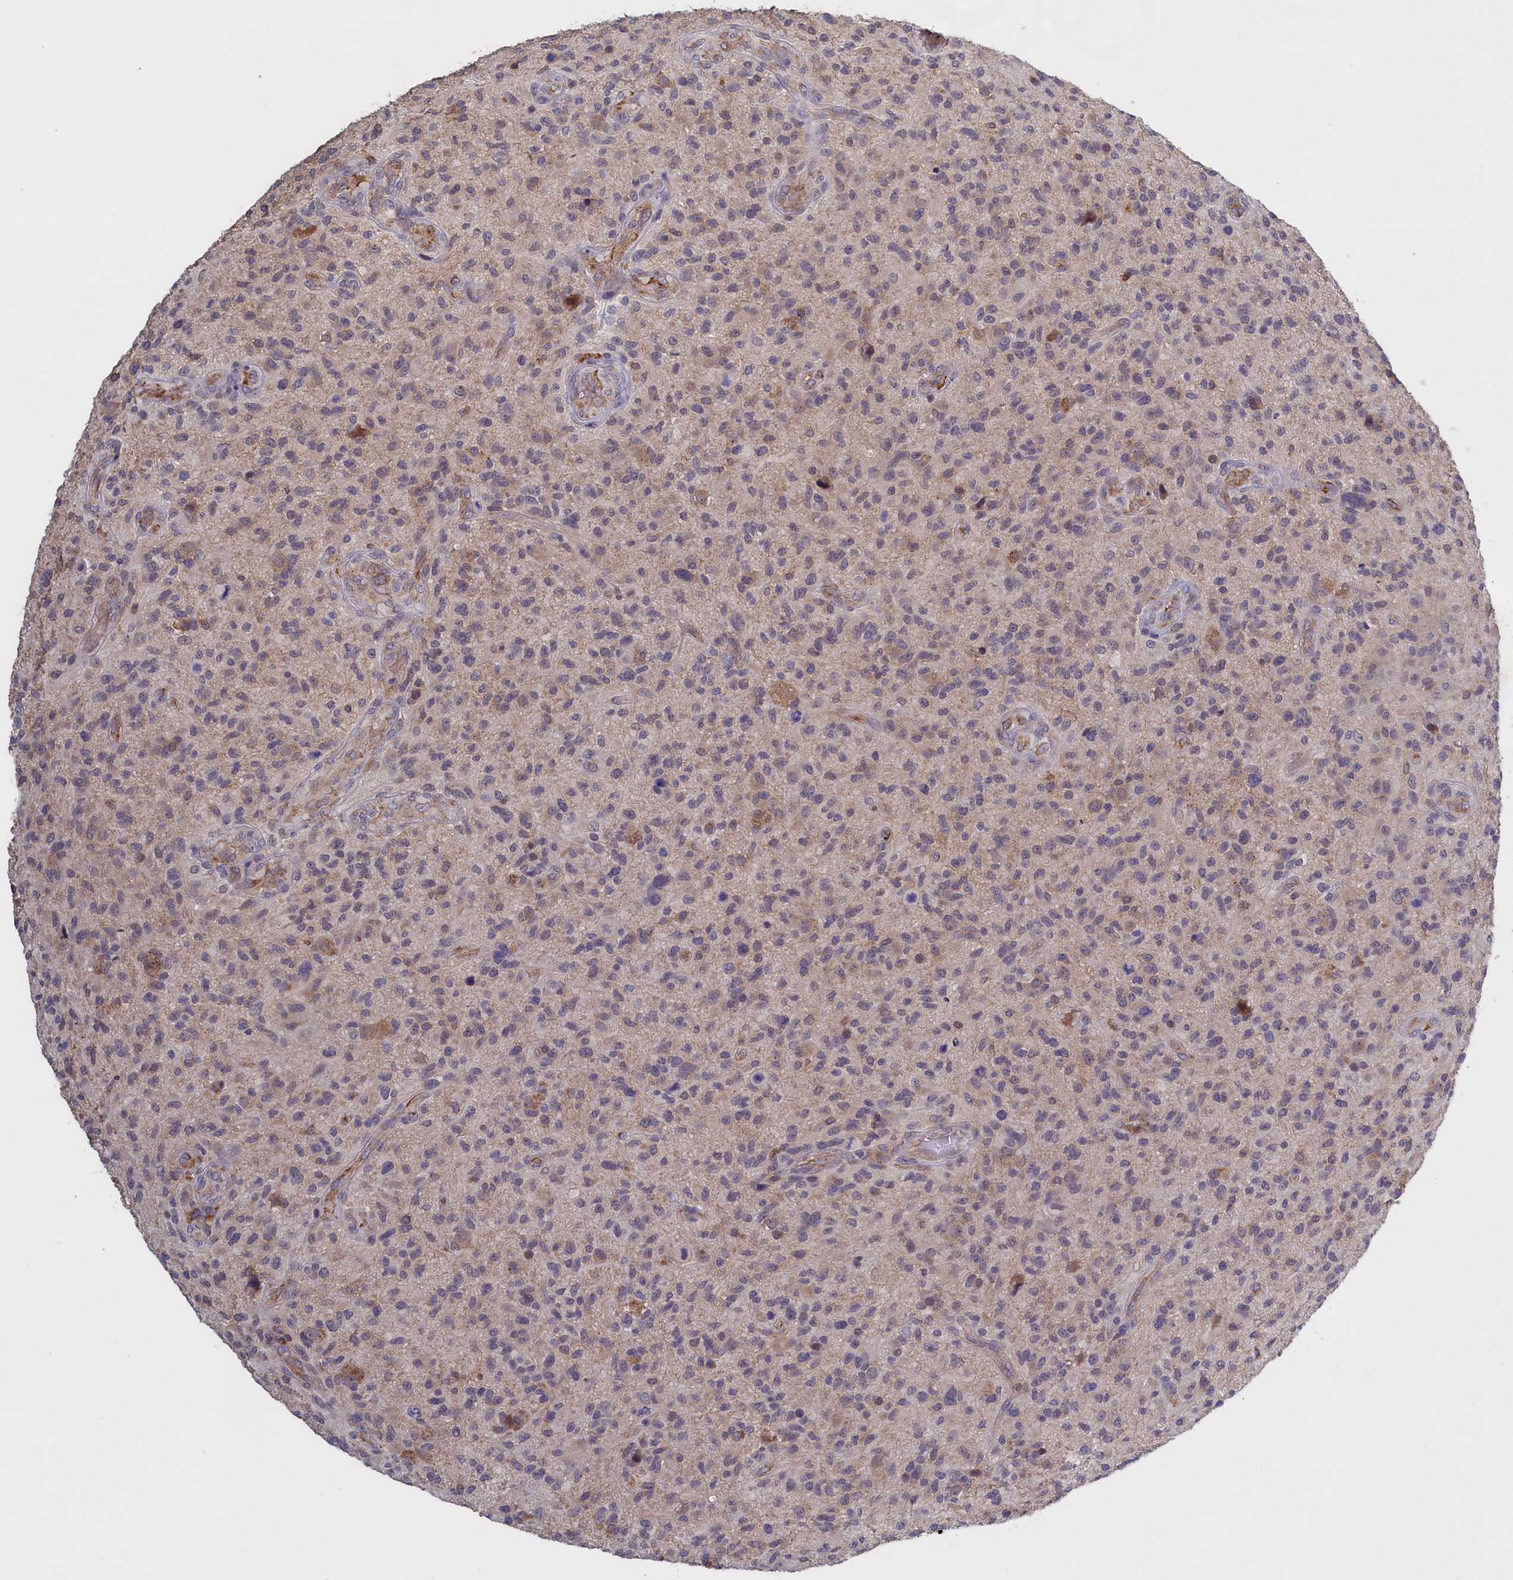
{"staining": {"intensity": "negative", "quantity": "none", "location": "none"}, "tissue": "glioma", "cell_type": "Tumor cells", "image_type": "cancer", "snomed": [{"axis": "morphology", "description": "Glioma, malignant, High grade"}, {"axis": "topography", "description": "Brain"}], "caption": "IHC of human glioma shows no positivity in tumor cells. (DAB (3,3'-diaminobenzidine) IHC, high magnification).", "gene": "COL19A1", "patient": {"sex": "male", "age": 47}}